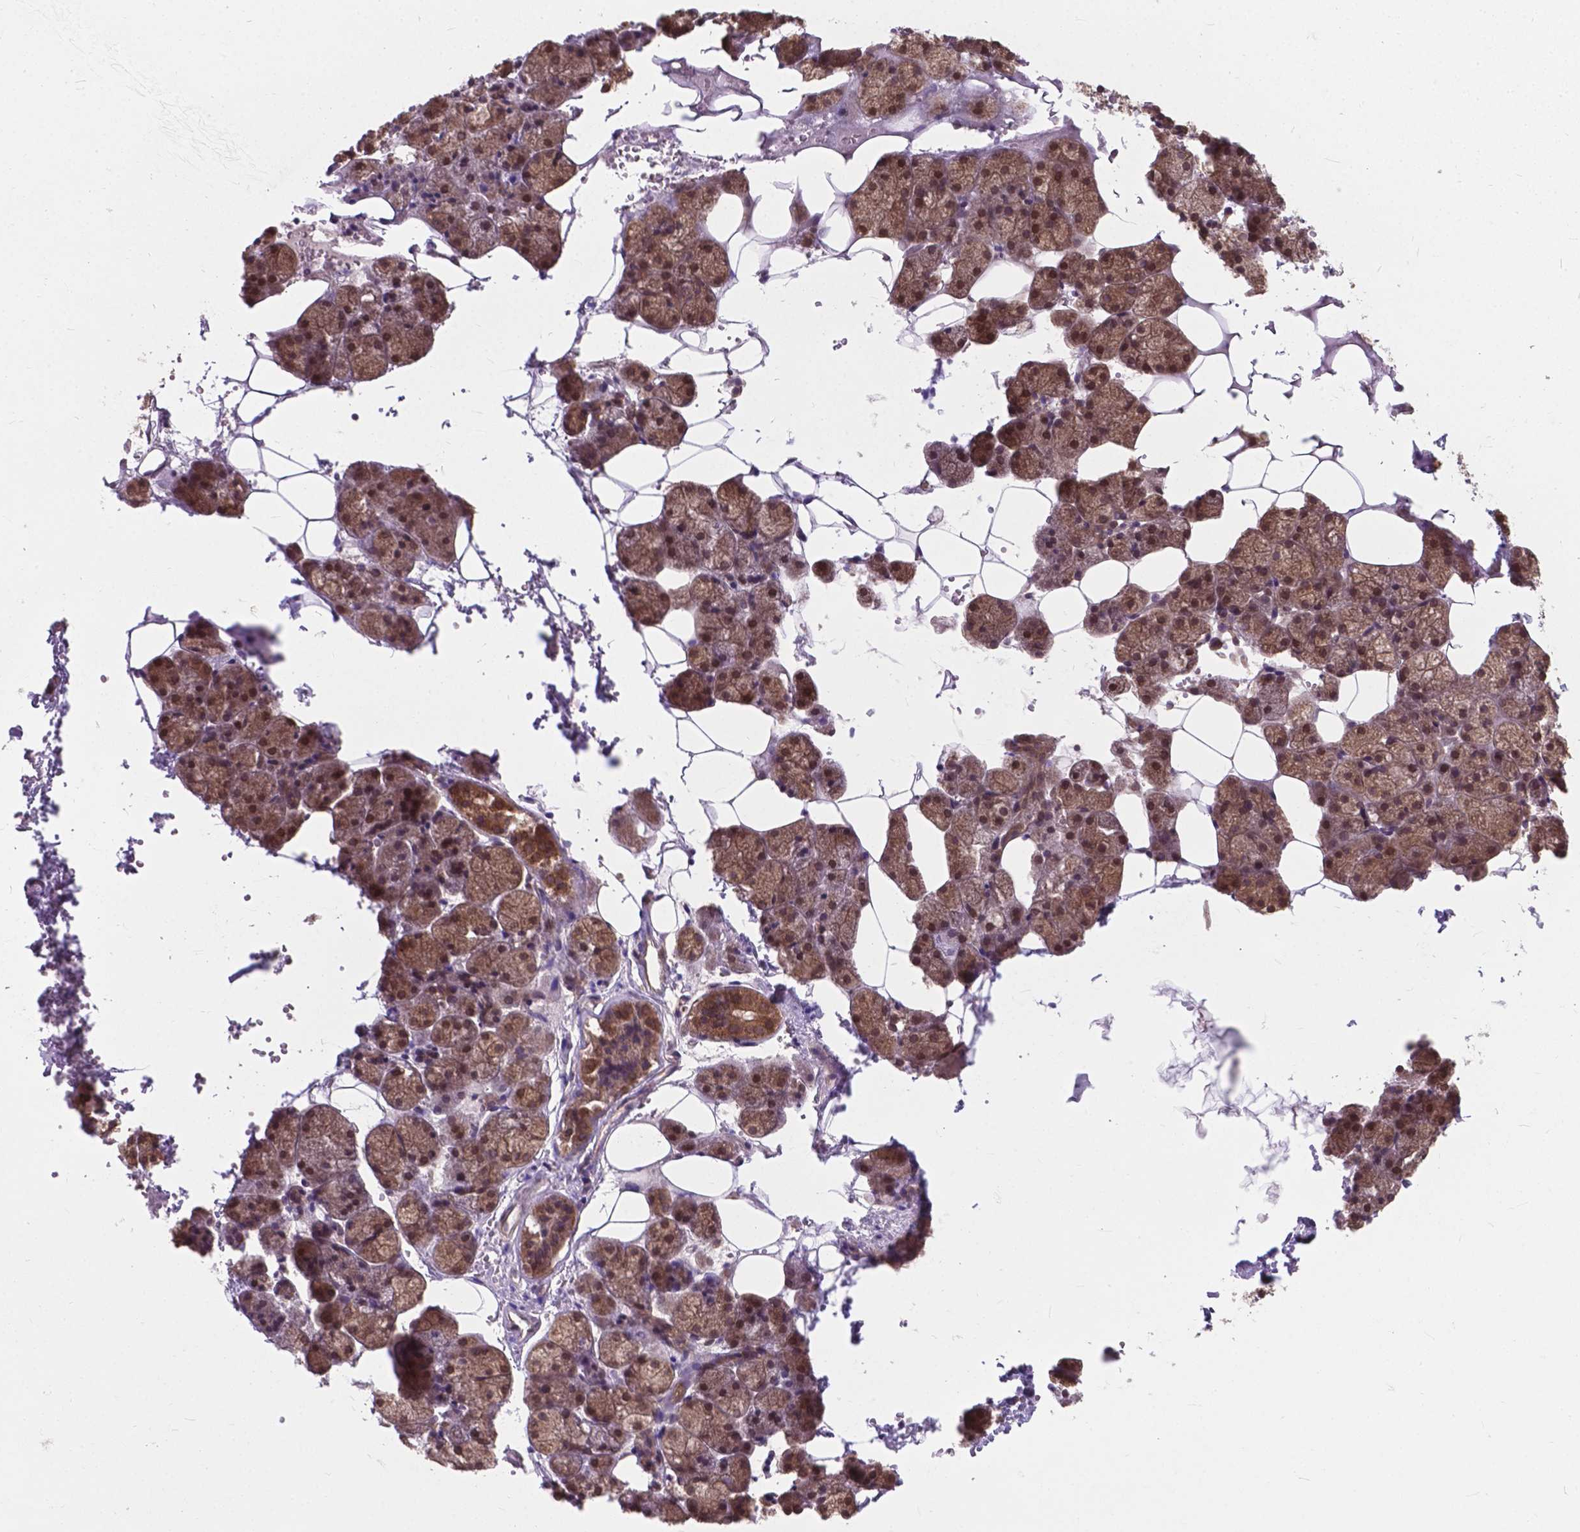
{"staining": {"intensity": "moderate", "quantity": ">75%", "location": "cytoplasmic/membranous"}, "tissue": "salivary gland", "cell_type": "Glandular cells", "image_type": "normal", "snomed": [{"axis": "morphology", "description": "Normal tissue, NOS"}, {"axis": "topography", "description": "Salivary gland"}], "caption": "Glandular cells reveal medium levels of moderate cytoplasmic/membranous expression in about >75% of cells in benign salivary gland.", "gene": "MRPL33", "patient": {"sex": "male", "age": 38}}